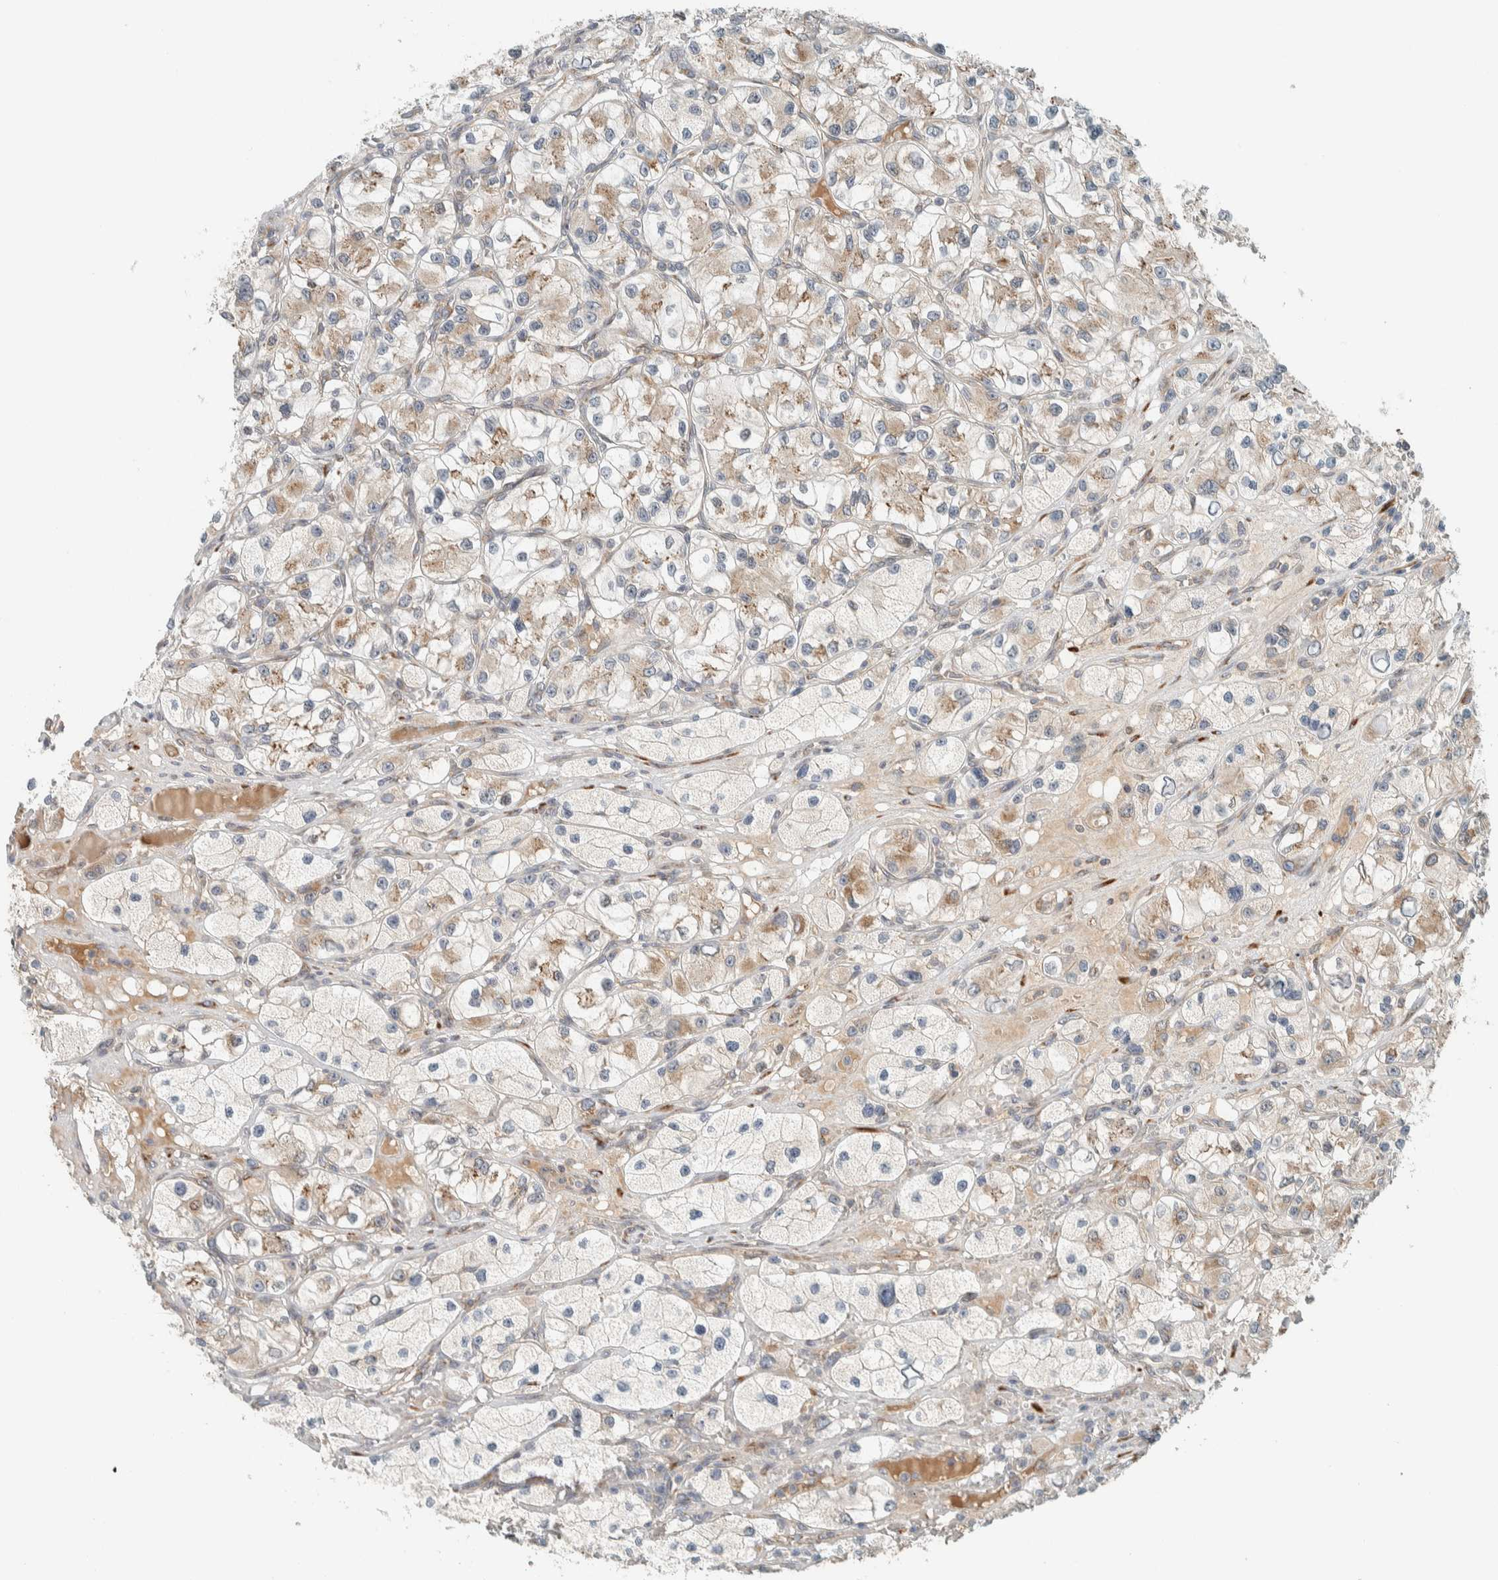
{"staining": {"intensity": "weak", "quantity": ">75%", "location": "cytoplasmic/membranous"}, "tissue": "renal cancer", "cell_type": "Tumor cells", "image_type": "cancer", "snomed": [{"axis": "morphology", "description": "Adenocarcinoma, NOS"}, {"axis": "topography", "description": "Kidney"}], "caption": "Adenocarcinoma (renal) stained with IHC shows weak cytoplasmic/membranous expression in approximately >75% of tumor cells.", "gene": "CTBP2", "patient": {"sex": "female", "age": 57}}